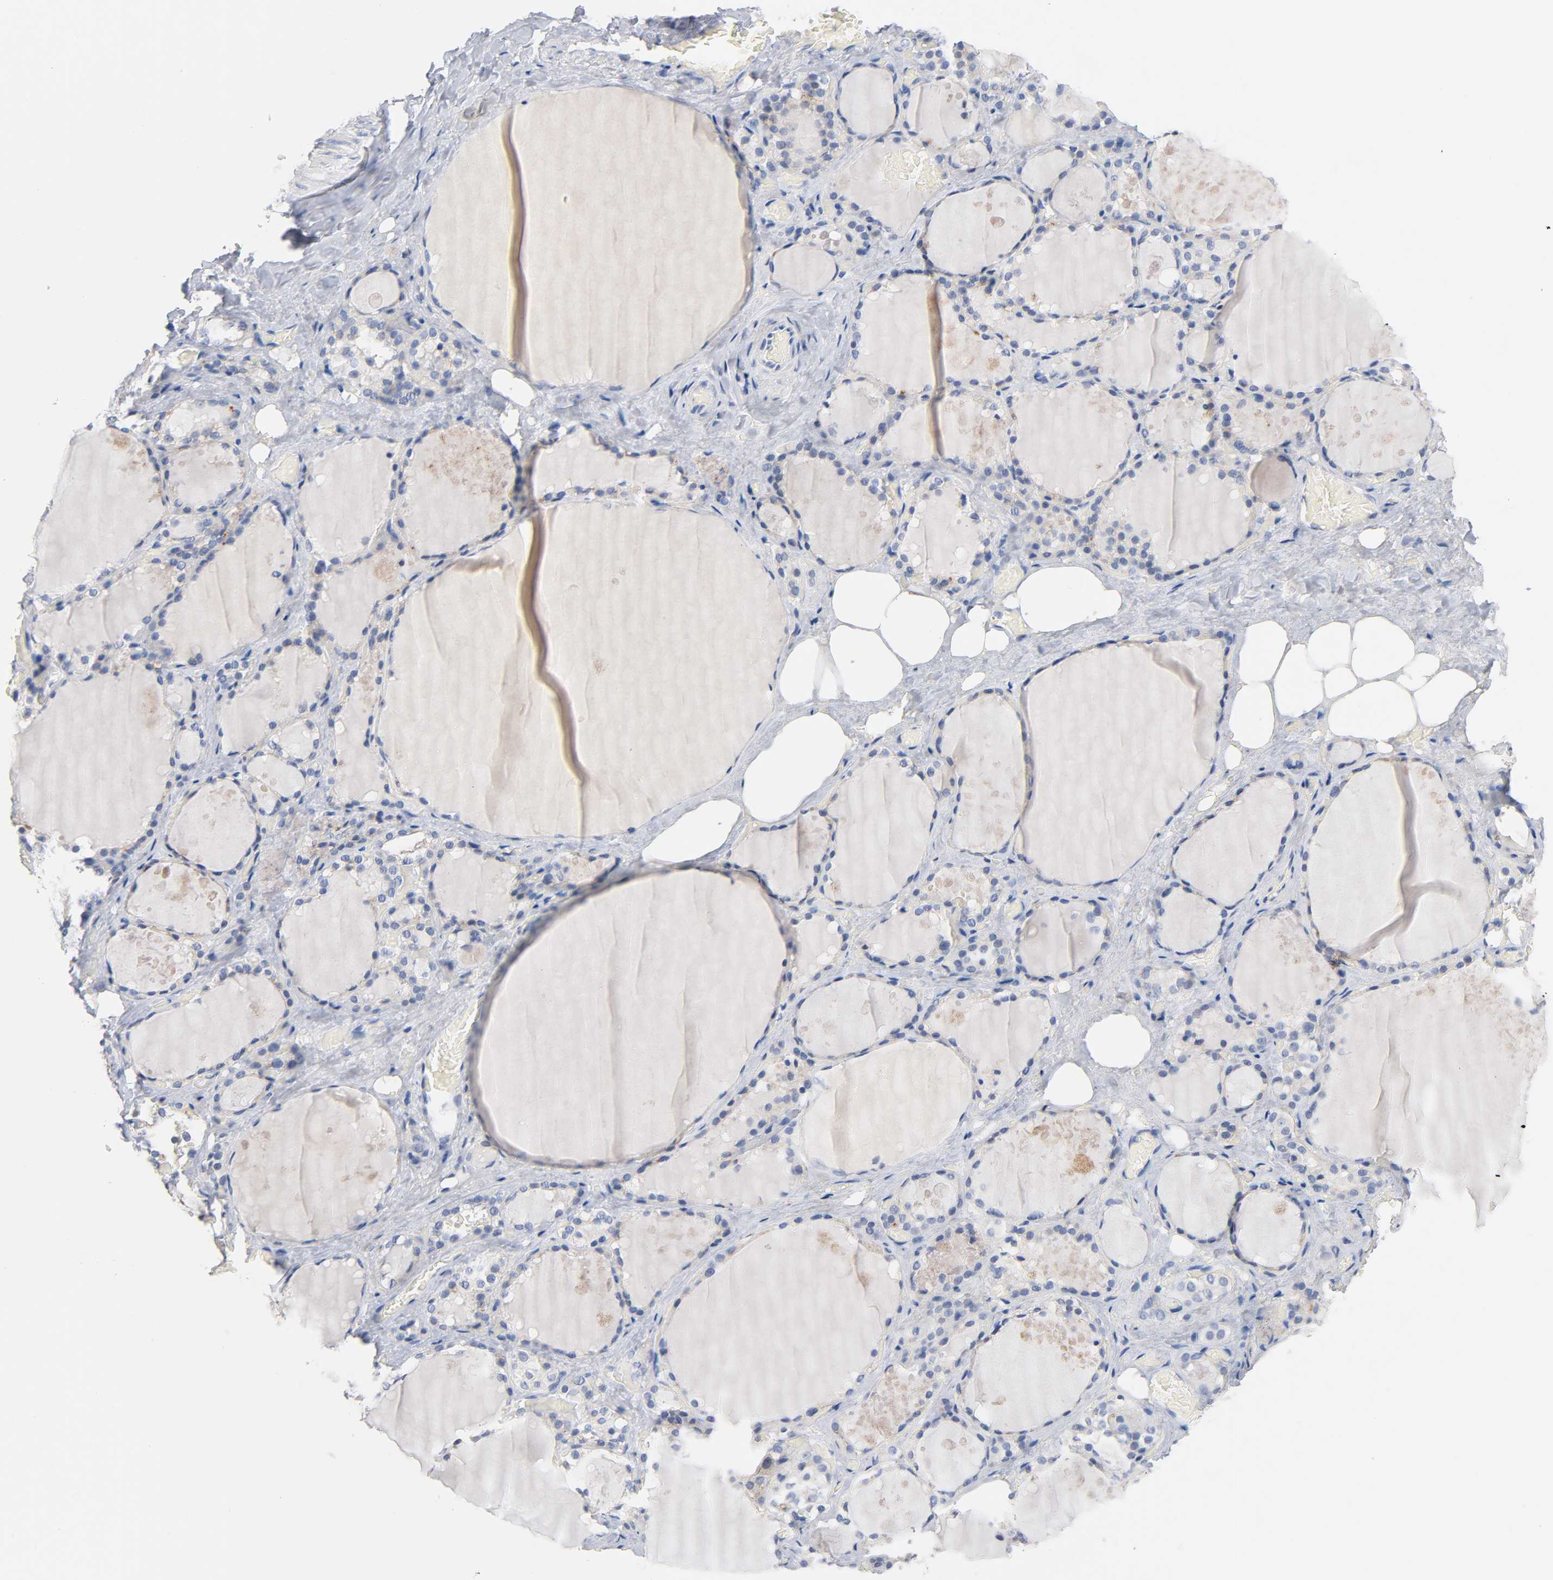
{"staining": {"intensity": "negative", "quantity": "none", "location": "none"}, "tissue": "thyroid gland", "cell_type": "Glandular cells", "image_type": "normal", "snomed": [{"axis": "morphology", "description": "Normal tissue, NOS"}, {"axis": "topography", "description": "Thyroid gland"}], "caption": "Immunohistochemistry photomicrograph of normal human thyroid gland stained for a protein (brown), which shows no positivity in glandular cells. (DAB (3,3'-diaminobenzidine) IHC, high magnification).", "gene": "MALT1", "patient": {"sex": "male", "age": 61}}